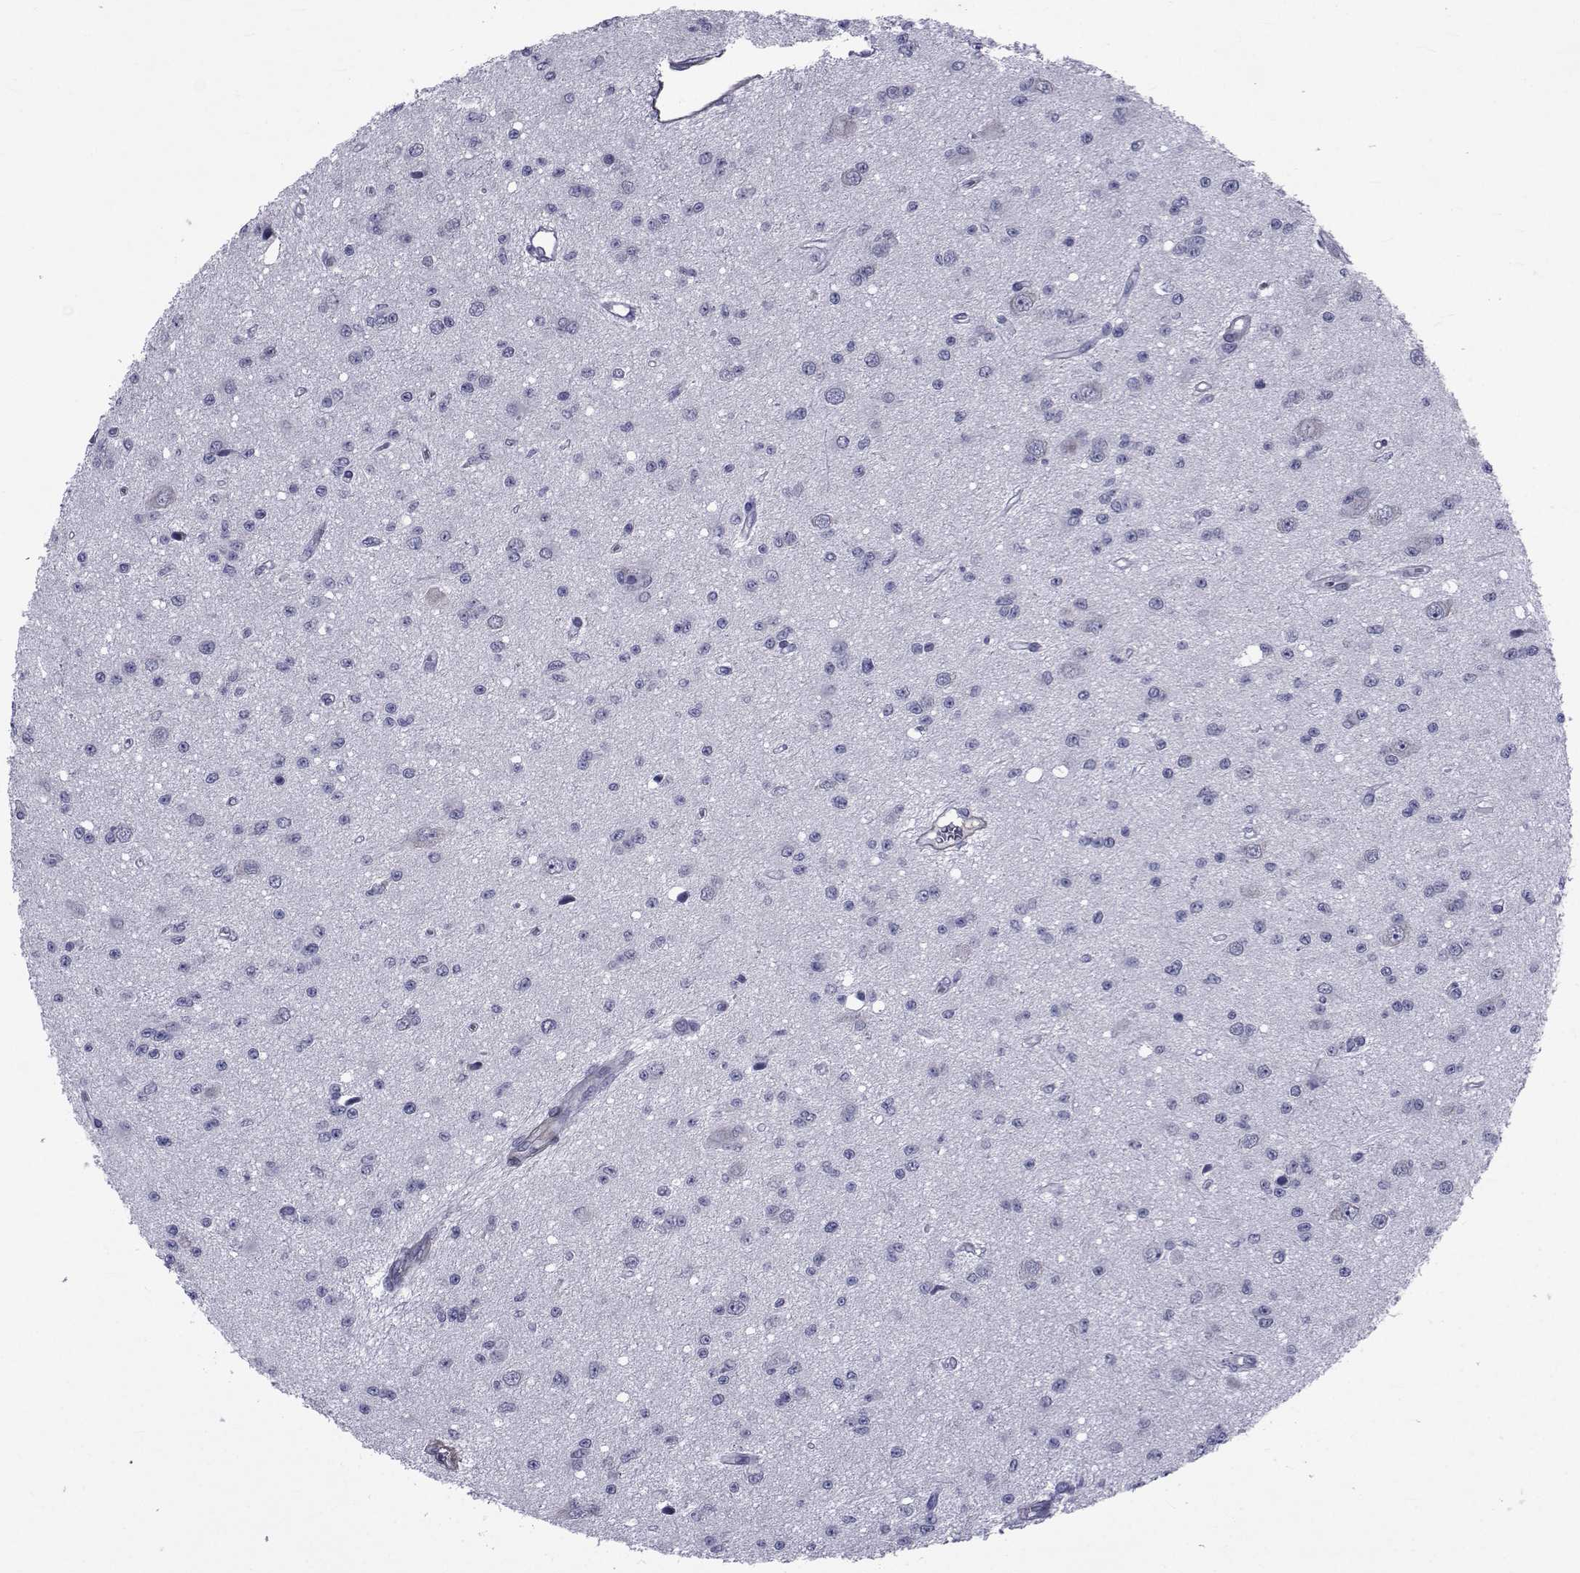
{"staining": {"intensity": "negative", "quantity": "none", "location": "none"}, "tissue": "glioma", "cell_type": "Tumor cells", "image_type": "cancer", "snomed": [{"axis": "morphology", "description": "Glioma, malignant, Low grade"}, {"axis": "topography", "description": "Brain"}], "caption": "Human malignant low-grade glioma stained for a protein using IHC shows no expression in tumor cells.", "gene": "GKAP1", "patient": {"sex": "female", "age": 45}}